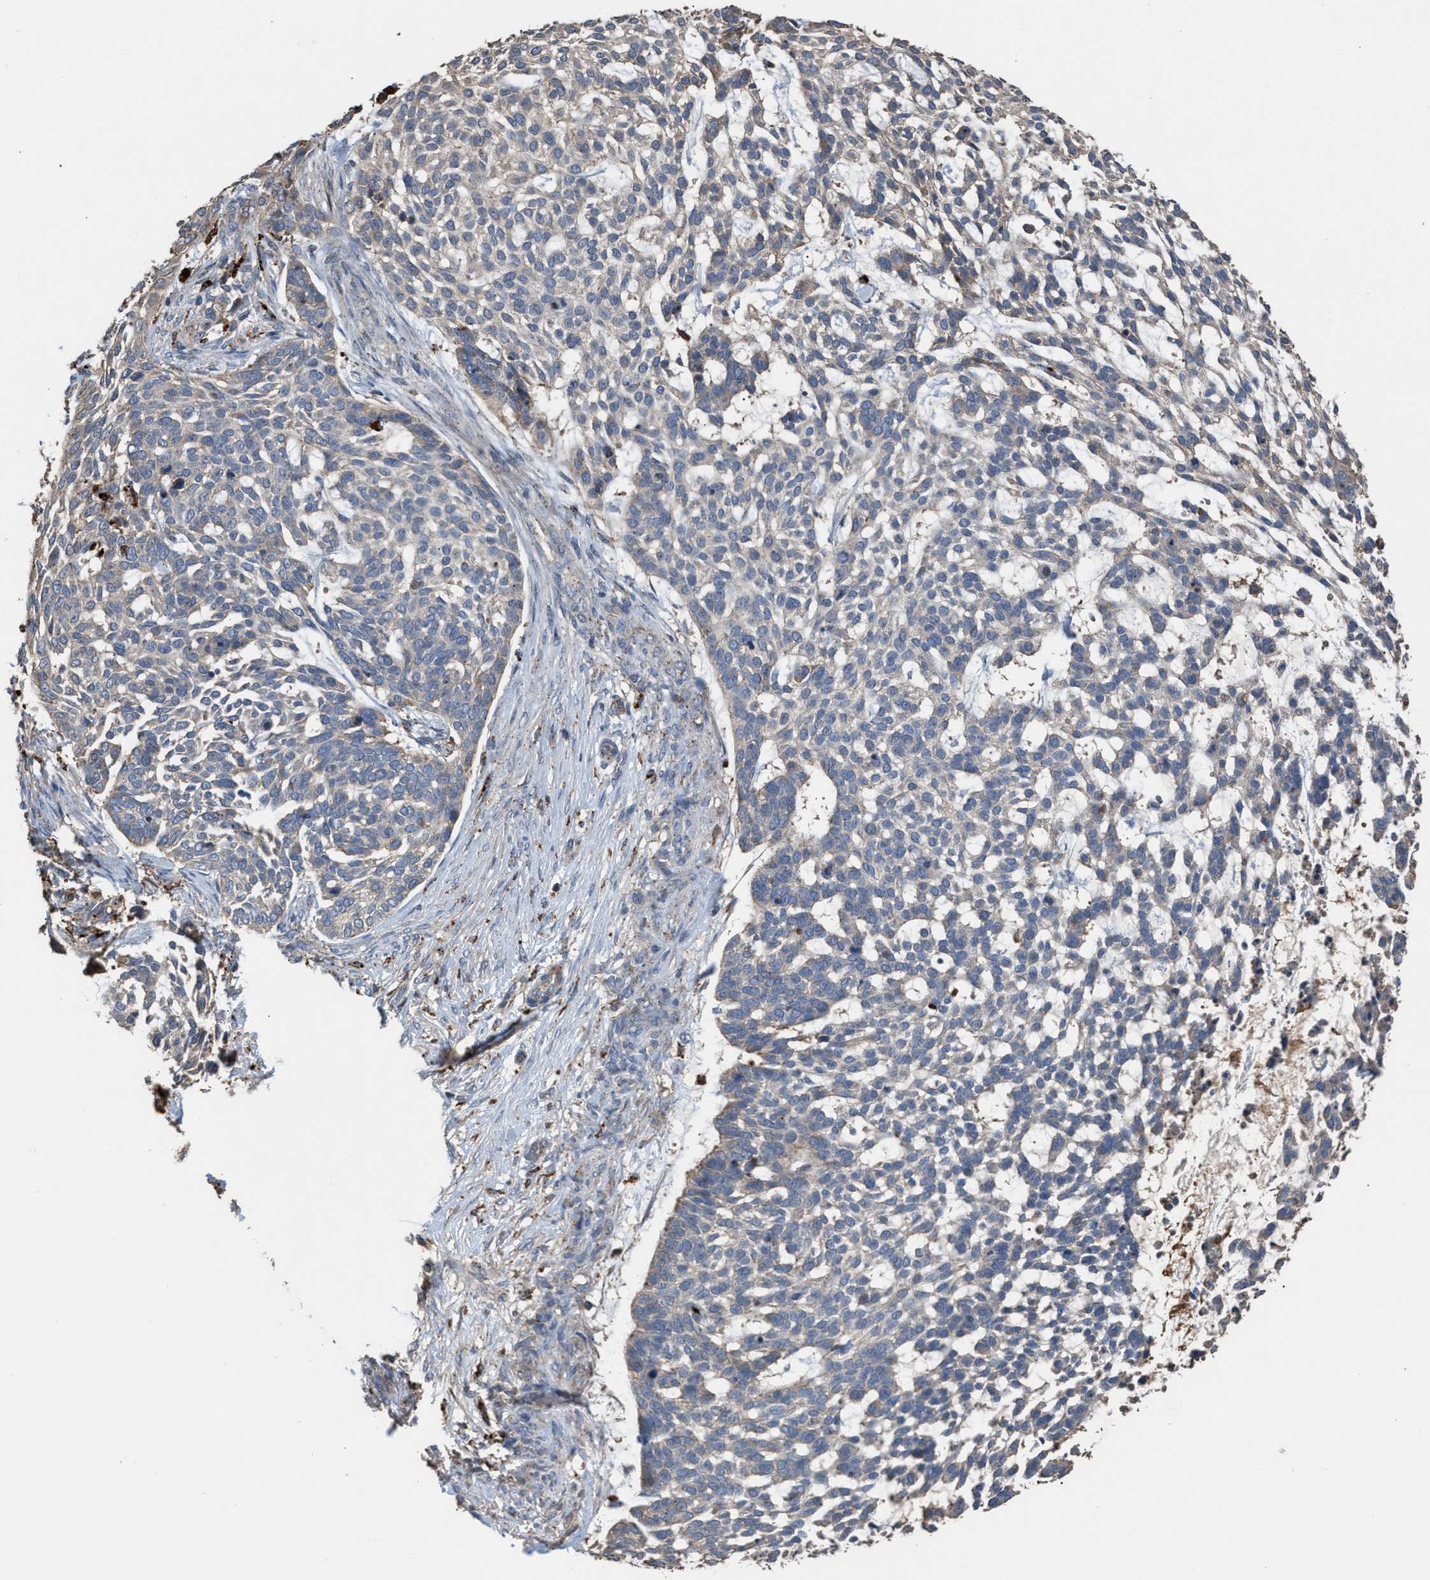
{"staining": {"intensity": "negative", "quantity": "none", "location": "none"}, "tissue": "skin cancer", "cell_type": "Tumor cells", "image_type": "cancer", "snomed": [{"axis": "morphology", "description": "Basal cell carcinoma"}, {"axis": "topography", "description": "Skin"}], "caption": "IHC micrograph of neoplastic tissue: human skin cancer (basal cell carcinoma) stained with DAB demonstrates no significant protein positivity in tumor cells.", "gene": "ELMO3", "patient": {"sex": "female", "age": 64}}